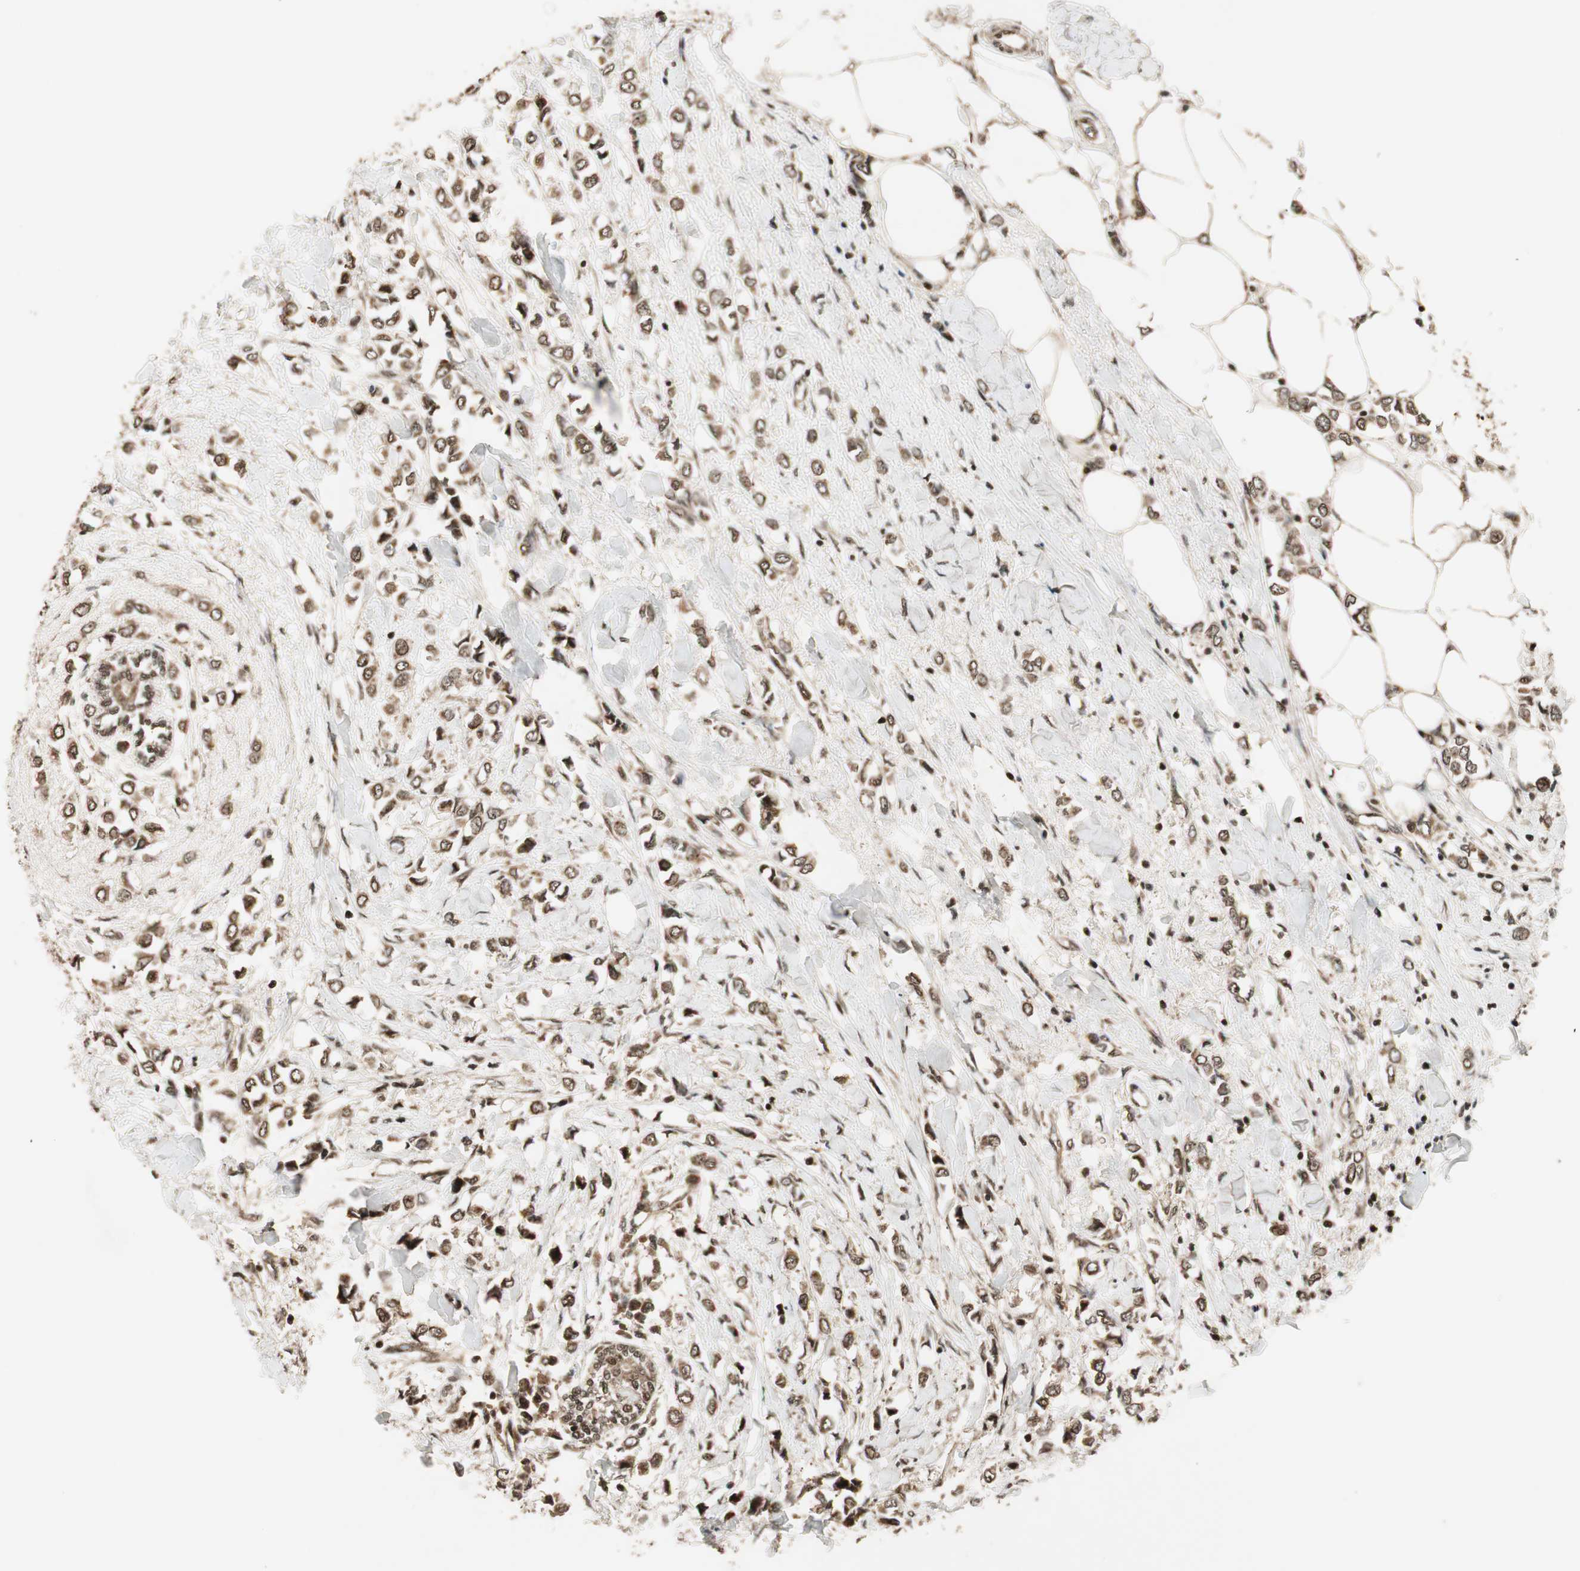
{"staining": {"intensity": "strong", "quantity": ">75%", "location": "cytoplasmic/membranous,nuclear"}, "tissue": "breast cancer", "cell_type": "Tumor cells", "image_type": "cancer", "snomed": [{"axis": "morphology", "description": "Lobular carcinoma"}, {"axis": "topography", "description": "Breast"}], "caption": "Breast lobular carcinoma tissue demonstrates strong cytoplasmic/membranous and nuclear staining in approximately >75% of tumor cells", "gene": "RPA3", "patient": {"sex": "female", "age": 51}}